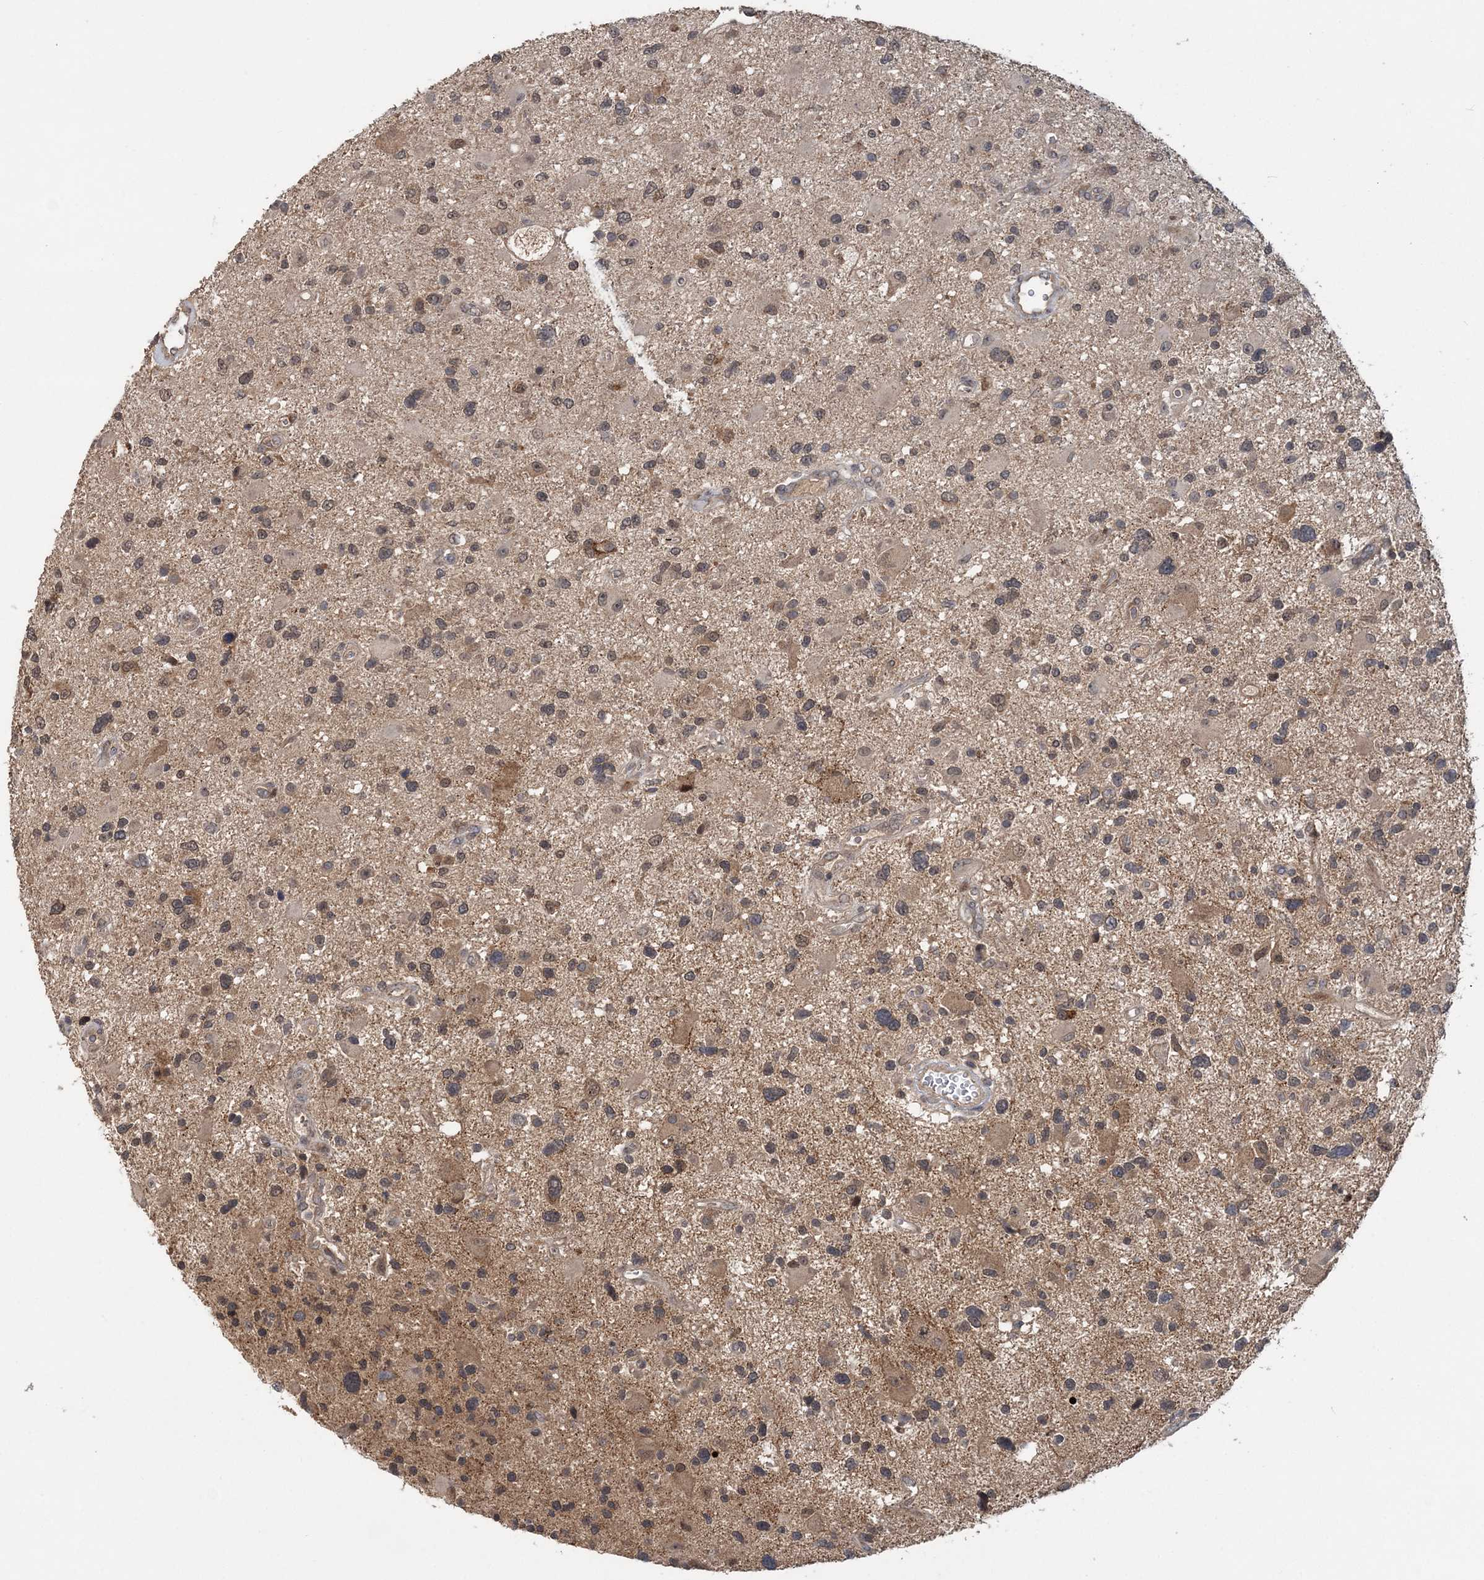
{"staining": {"intensity": "weak", "quantity": ">75%", "location": "cytoplasmic/membranous,nuclear"}, "tissue": "glioma", "cell_type": "Tumor cells", "image_type": "cancer", "snomed": [{"axis": "morphology", "description": "Glioma, malignant, High grade"}, {"axis": "topography", "description": "Brain"}], "caption": "Glioma stained with a protein marker displays weak staining in tumor cells.", "gene": "RNF25", "patient": {"sex": "male", "age": 33}}